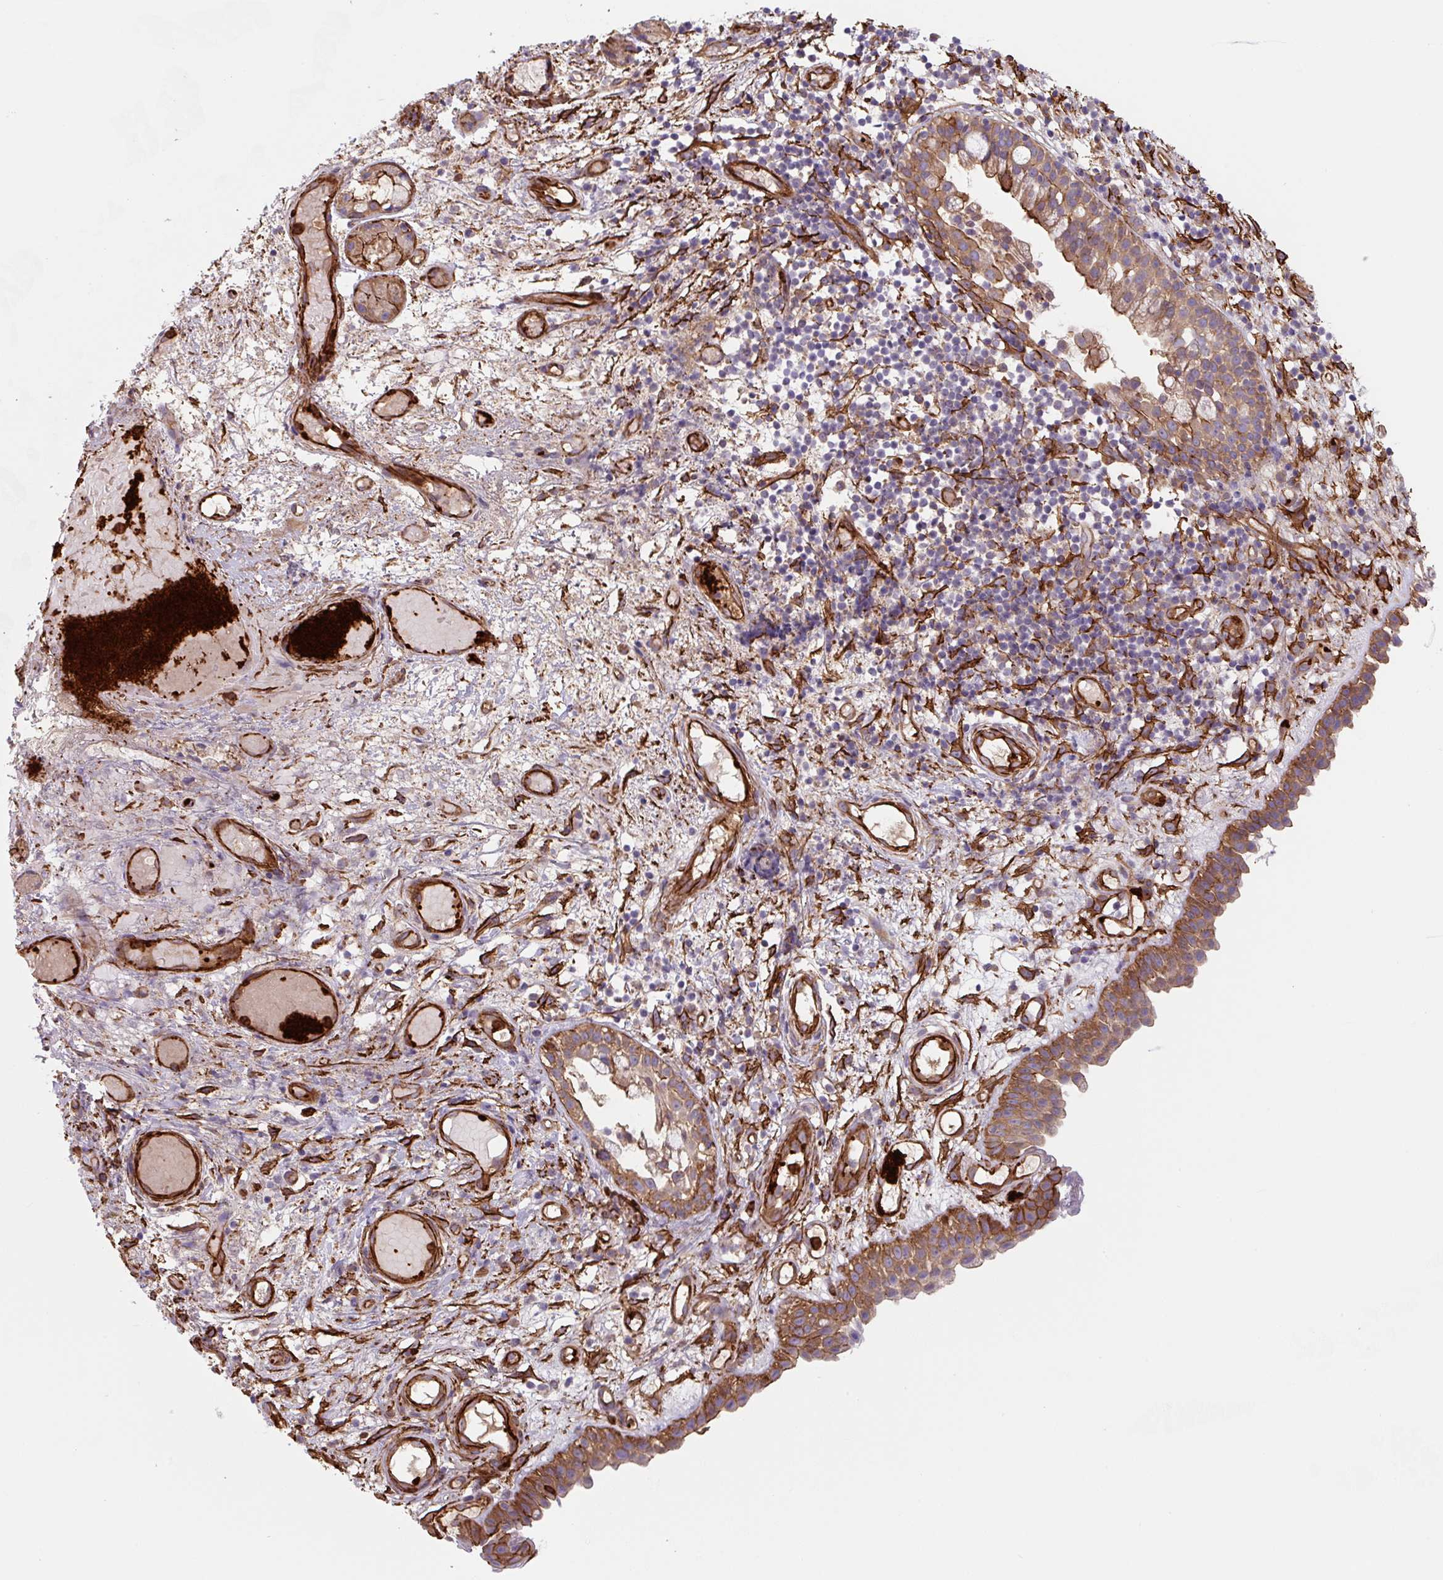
{"staining": {"intensity": "moderate", "quantity": ">75%", "location": "cytoplasmic/membranous"}, "tissue": "nasopharynx", "cell_type": "Respiratory epithelial cells", "image_type": "normal", "snomed": [{"axis": "morphology", "description": "Normal tissue, NOS"}, {"axis": "morphology", "description": "Inflammation, NOS"}, {"axis": "topography", "description": "Nasopharynx"}], "caption": "Respiratory epithelial cells display medium levels of moderate cytoplasmic/membranous positivity in about >75% of cells in benign nasopharynx. The staining is performed using DAB (3,3'-diaminobenzidine) brown chromogen to label protein expression. The nuclei are counter-stained blue using hematoxylin.", "gene": "DHFR2", "patient": {"sex": "male", "age": 54}}